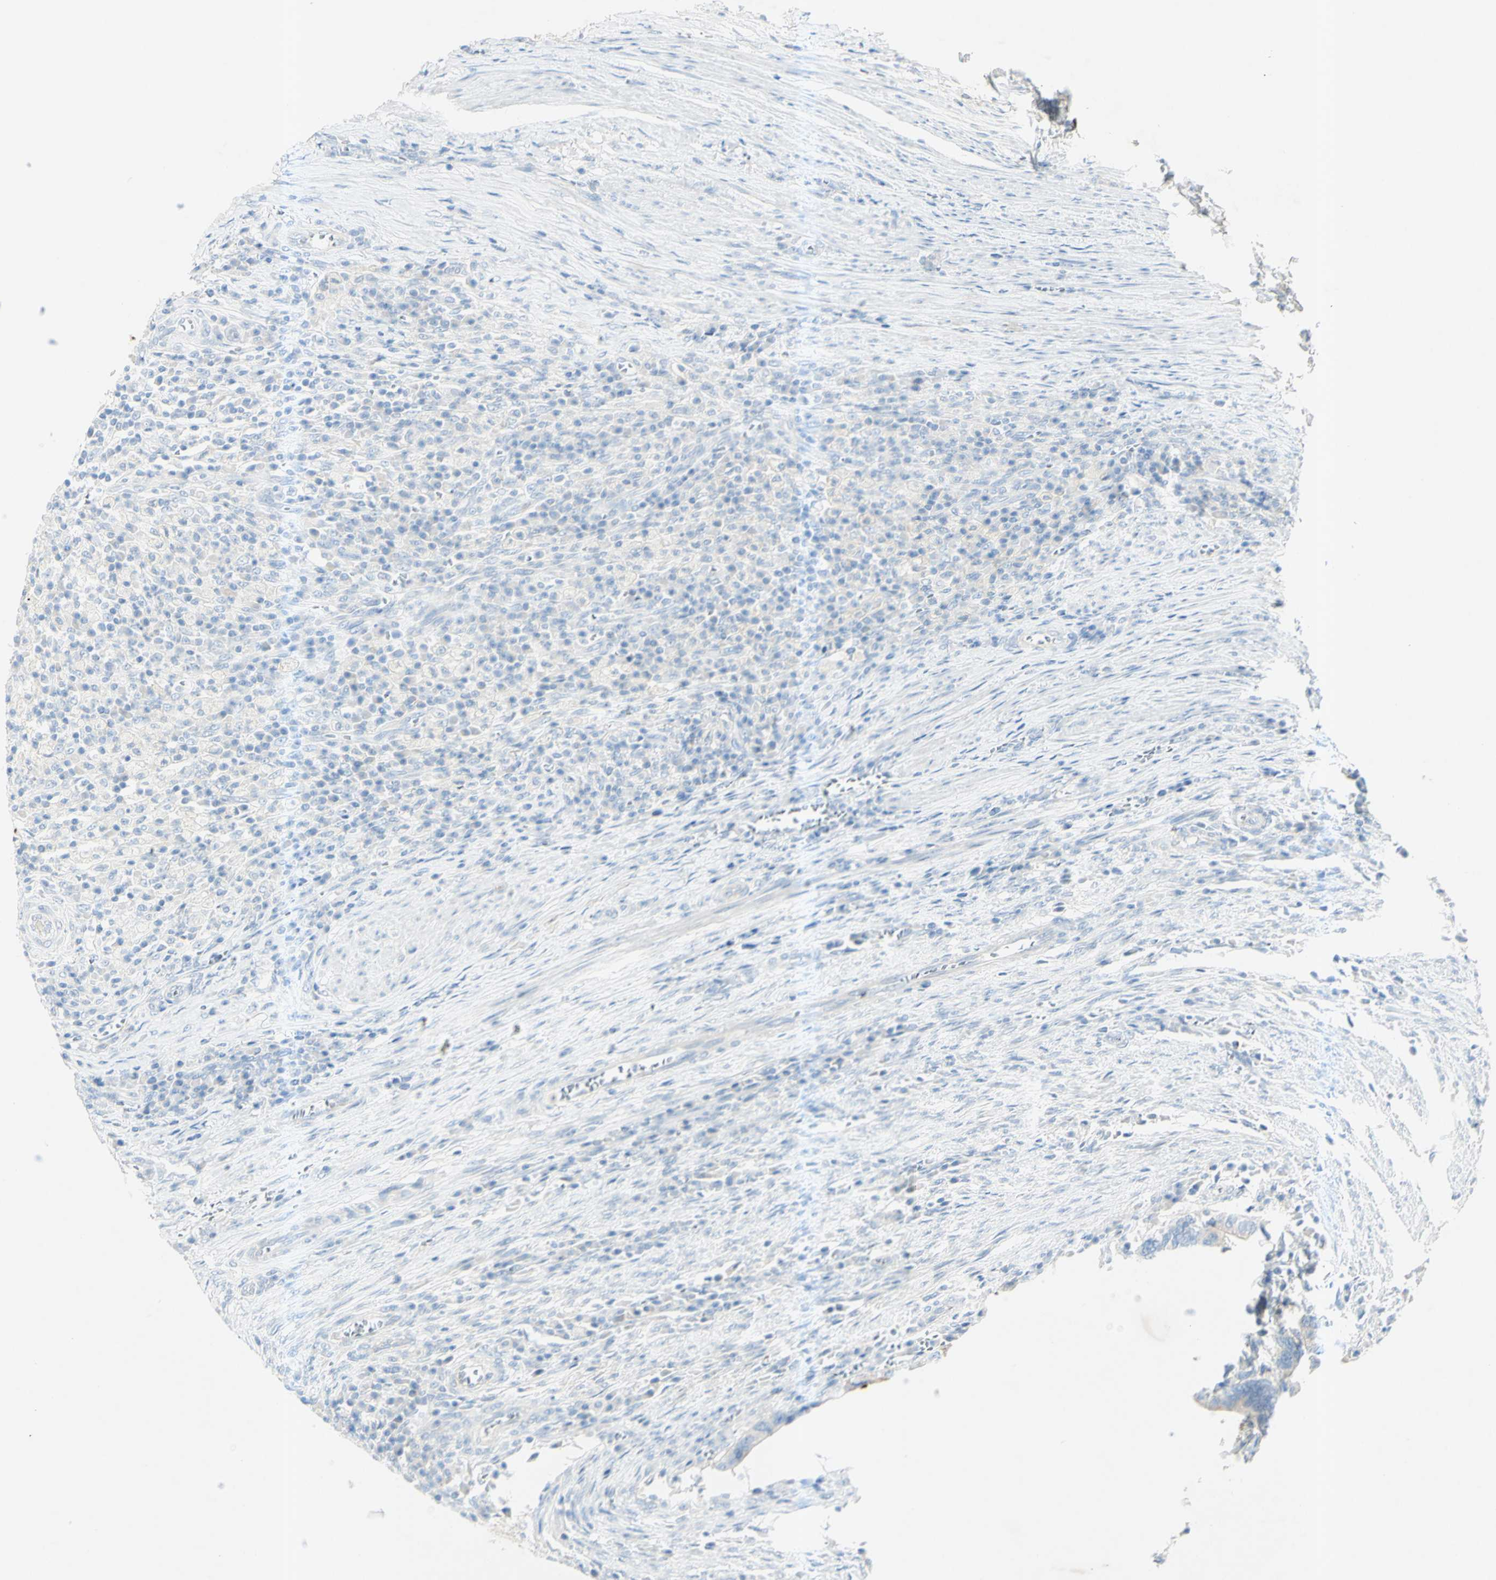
{"staining": {"intensity": "weak", "quantity": "<25%", "location": "cytoplasmic/membranous"}, "tissue": "colorectal cancer", "cell_type": "Tumor cells", "image_type": "cancer", "snomed": [{"axis": "morphology", "description": "Adenocarcinoma, NOS"}, {"axis": "topography", "description": "Colon"}], "caption": "Immunohistochemistry (IHC) photomicrograph of neoplastic tissue: colorectal adenocarcinoma stained with DAB (3,3'-diaminobenzidine) displays no significant protein staining in tumor cells.", "gene": "GDF15", "patient": {"sex": "male", "age": 72}}